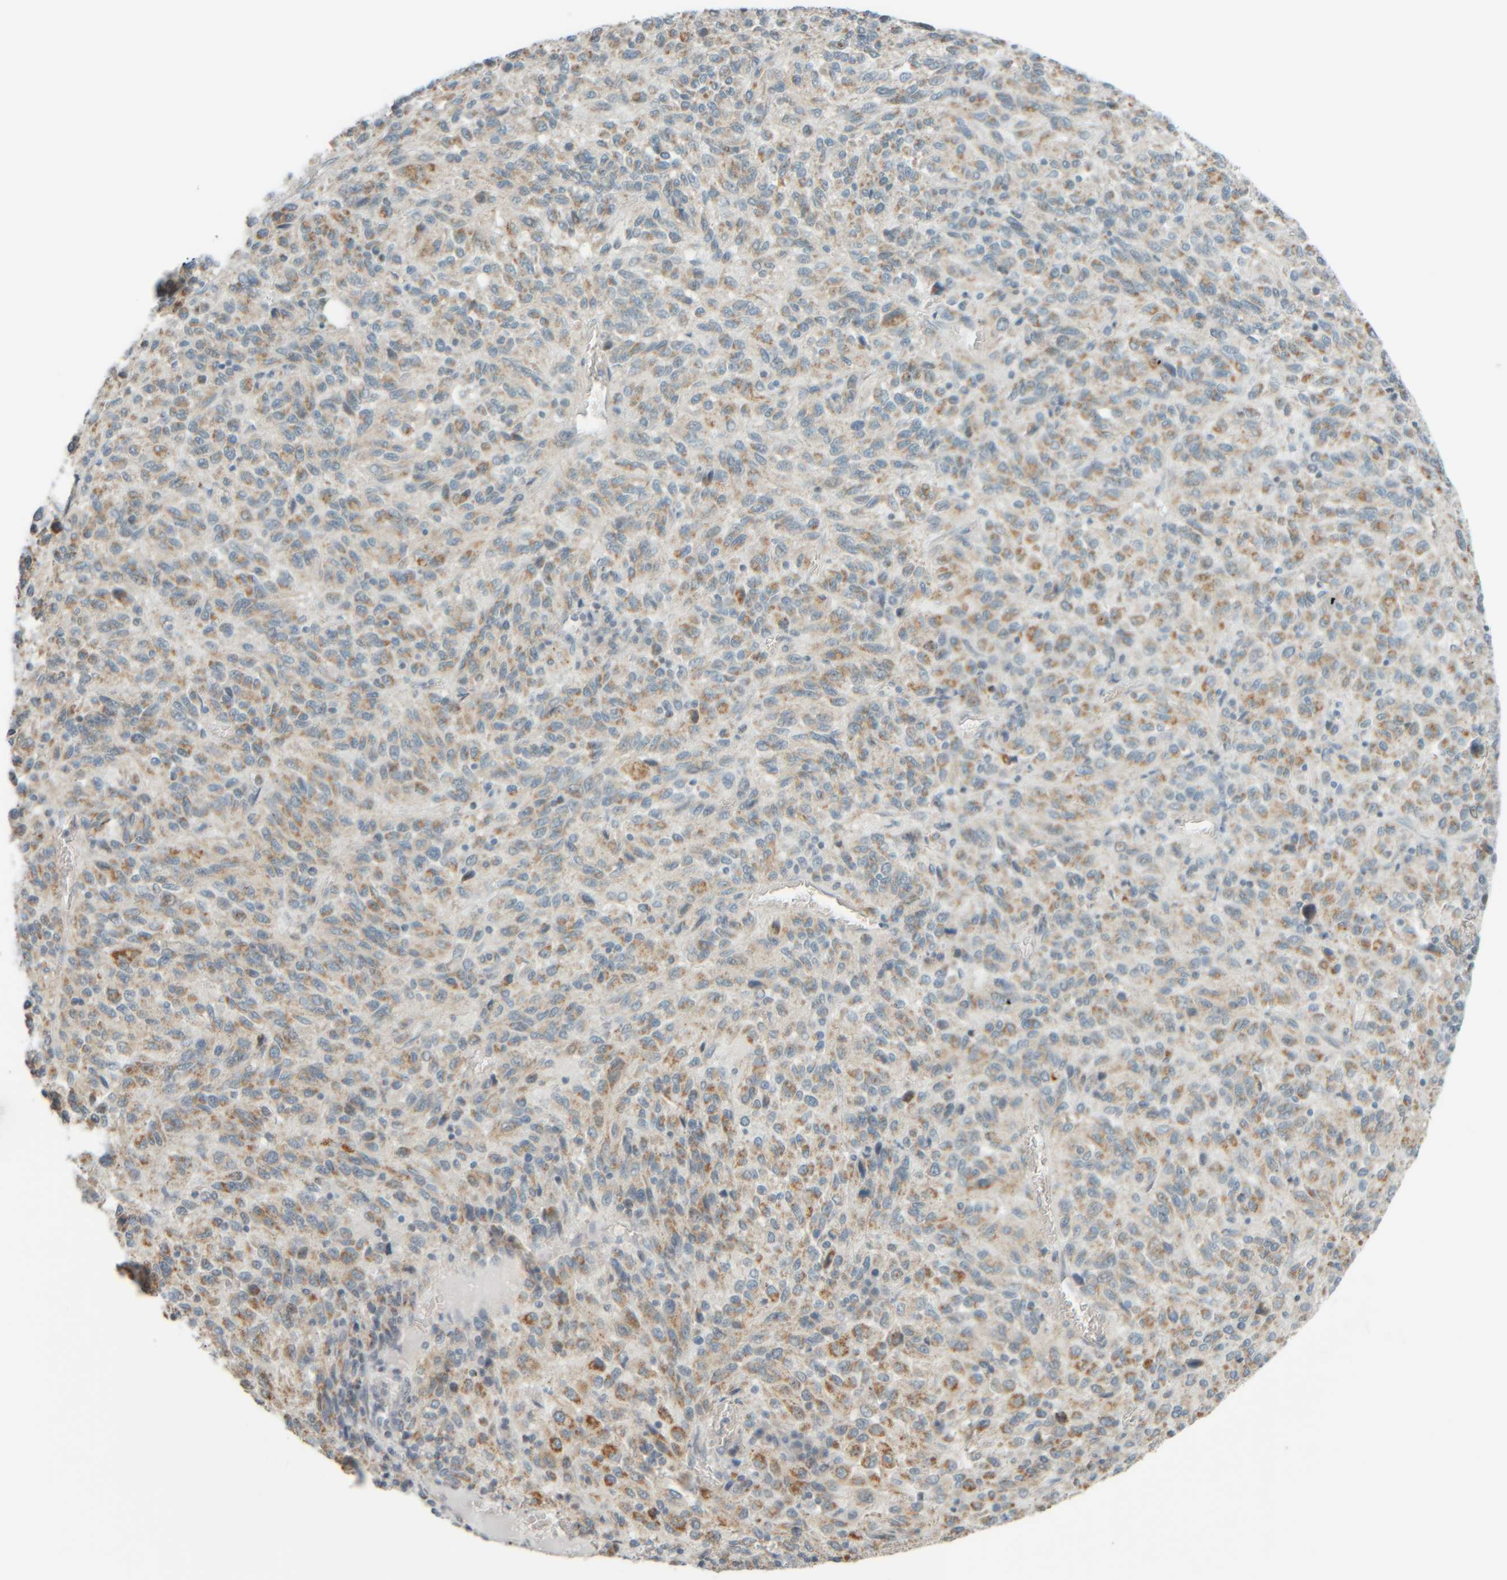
{"staining": {"intensity": "moderate", "quantity": "25%-75%", "location": "cytoplasmic/membranous"}, "tissue": "melanoma", "cell_type": "Tumor cells", "image_type": "cancer", "snomed": [{"axis": "morphology", "description": "Malignant melanoma, Metastatic site"}, {"axis": "topography", "description": "Lung"}], "caption": "DAB (3,3'-diaminobenzidine) immunohistochemical staining of human melanoma exhibits moderate cytoplasmic/membranous protein positivity in about 25%-75% of tumor cells.", "gene": "PTGES3L-AARSD1", "patient": {"sex": "male", "age": 64}}